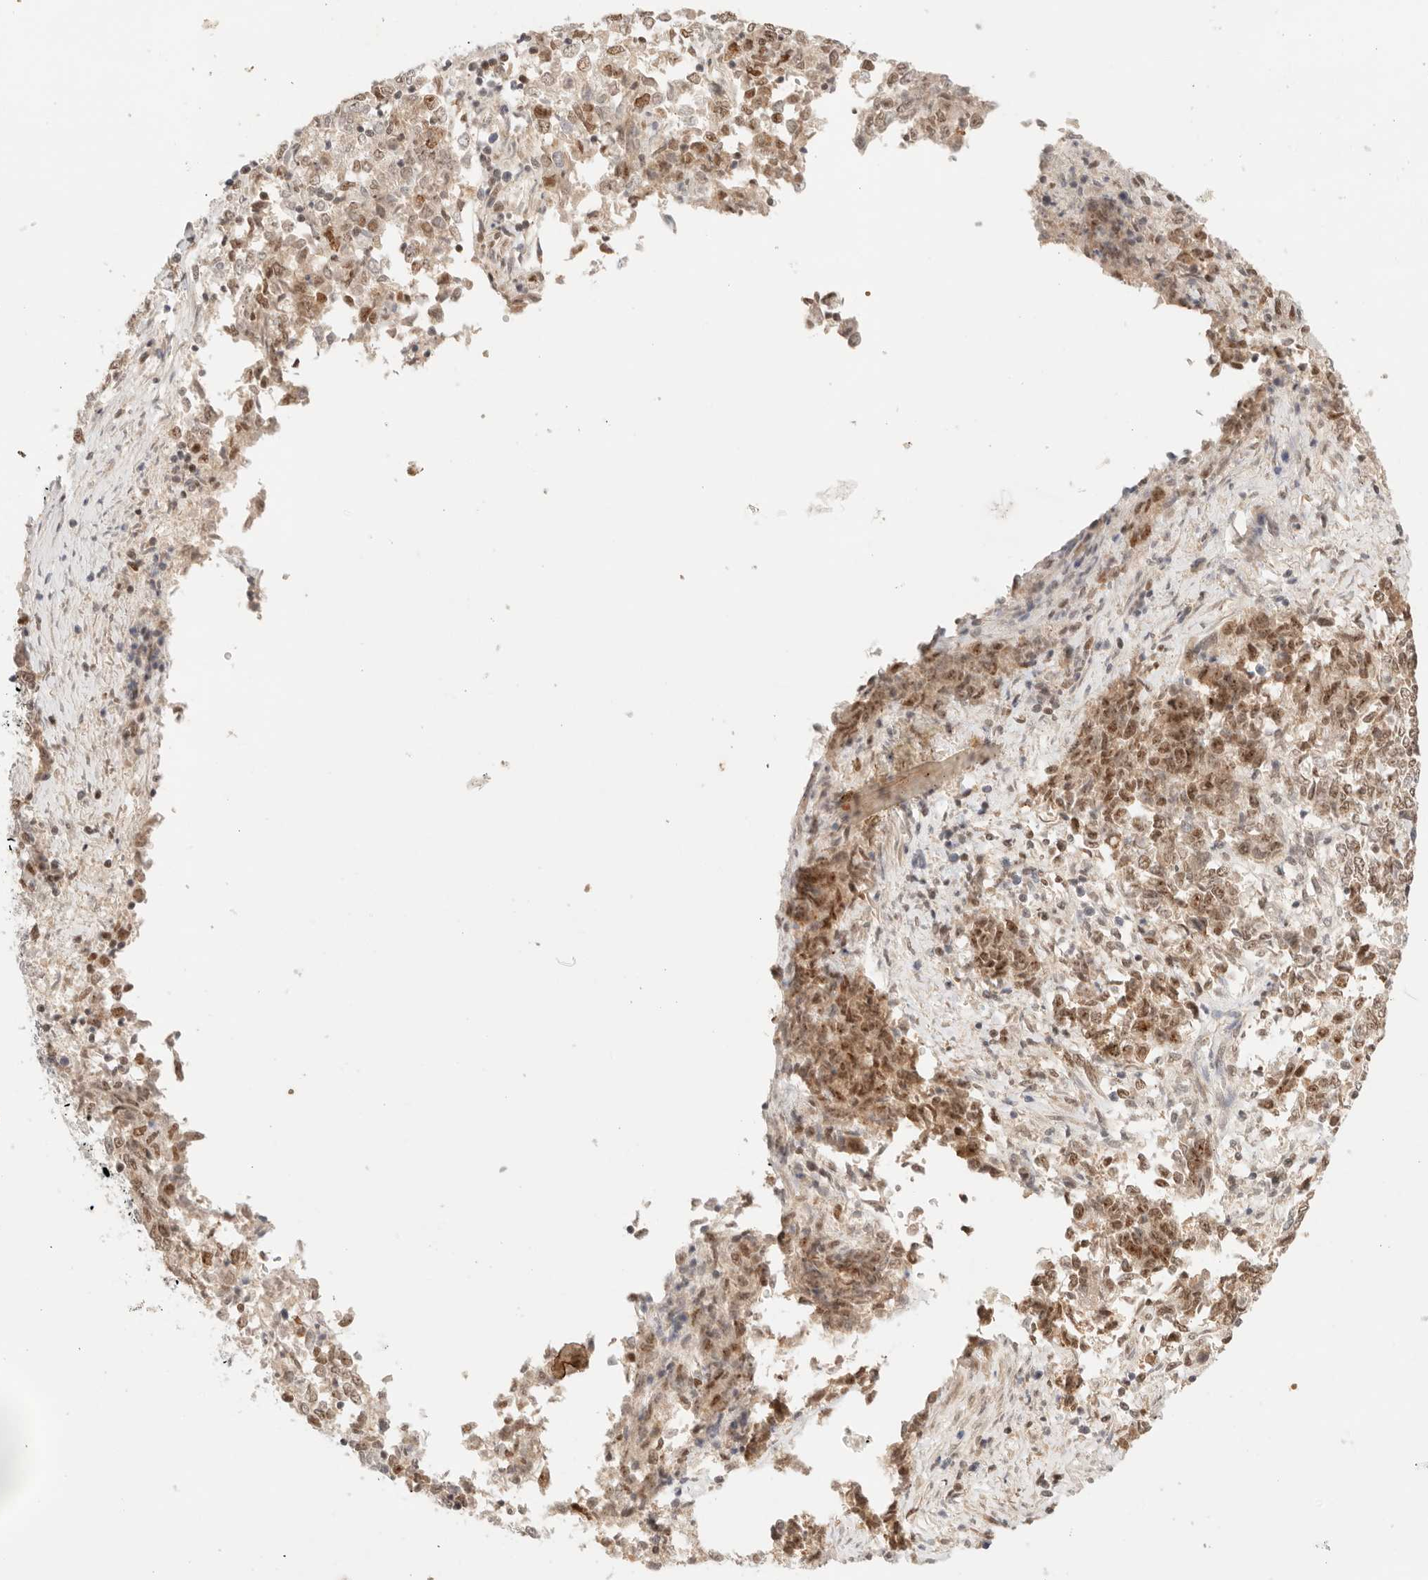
{"staining": {"intensity": "moderate", "quantity": ">75%", "location": "nuclear"}, "tissue": "endometrial cancer", "cell_type": "Tumor cells", "image_type": "cancer", "snomed": [{"axis": "morphology", "description": "Adenocarcinoma, NOS"}, {"axis": "topography", "description": "Endometrium"}], "caption": "Protein staining of endometrial cancer tissue reveals moderate nuclear staining in about >75% of tumor cells. (IHC, brightfield microscopy, high magnification).", "gene": "GTF2E2", "patient": {"sex": "female", "age": 80}}